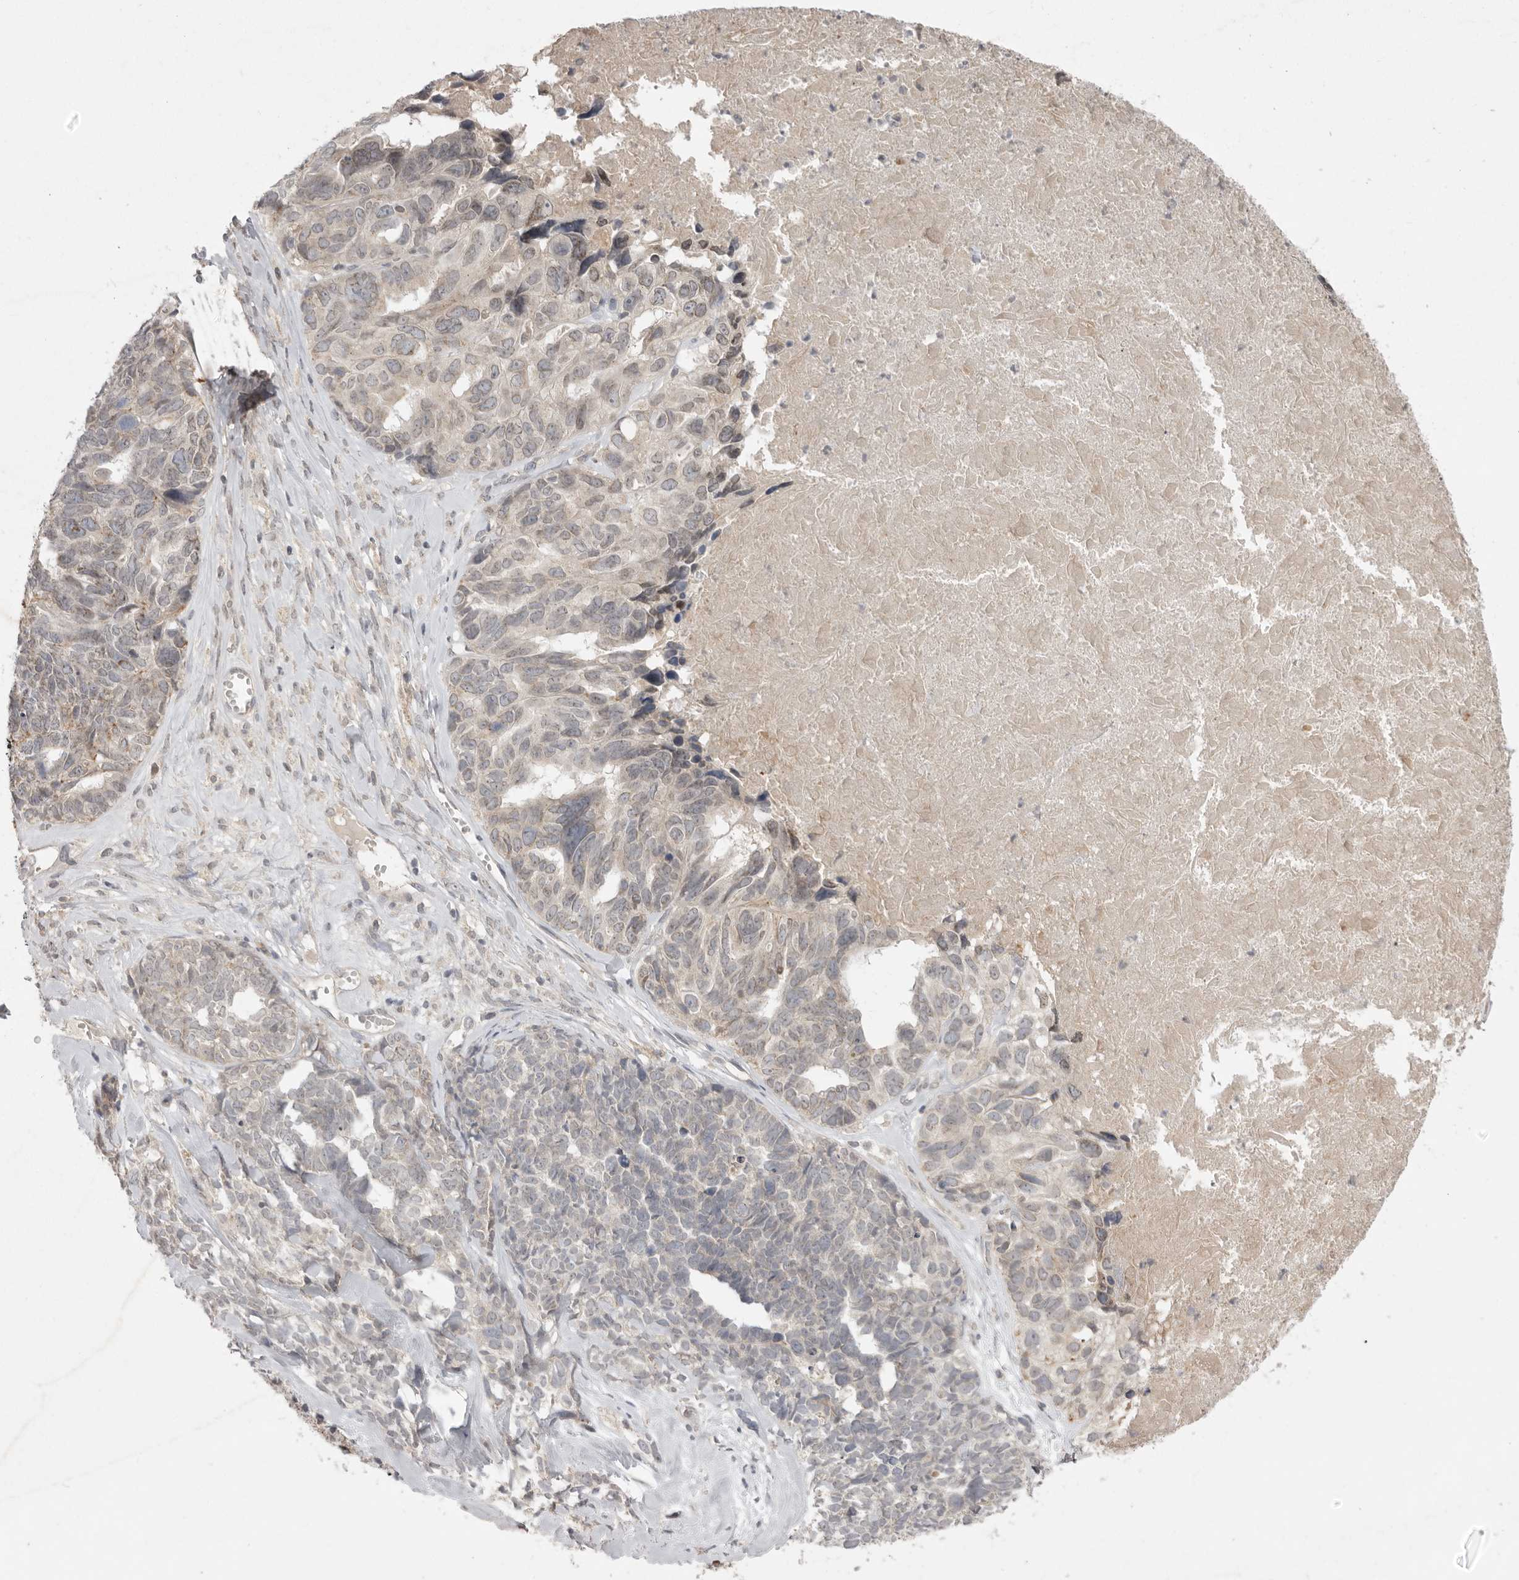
{"staining": {"intensity": "moderate", "quantity": "<25%", "location": "cytoplasmic/membranous"}, "tissue": "ovarian cancer", "cell_type": "Tumor cells", "image_type": "cancer", "snomed": [{"axis": "morphology", "description": "Cystadenocarcinoma, serous, NOS"}, {"axis": "topography", "description": "Ovary"}], "caption": "Protein staining of serous cystadenocarcinoma (ovarian) tissue exhibits moderate cytoplasmic/membranous staining in approximately <25% of tumor cells. (IHC, brightfield microscopy, high magnification).", "gene": "TLR3", "patient": {"sex": "female", "age": 79}}